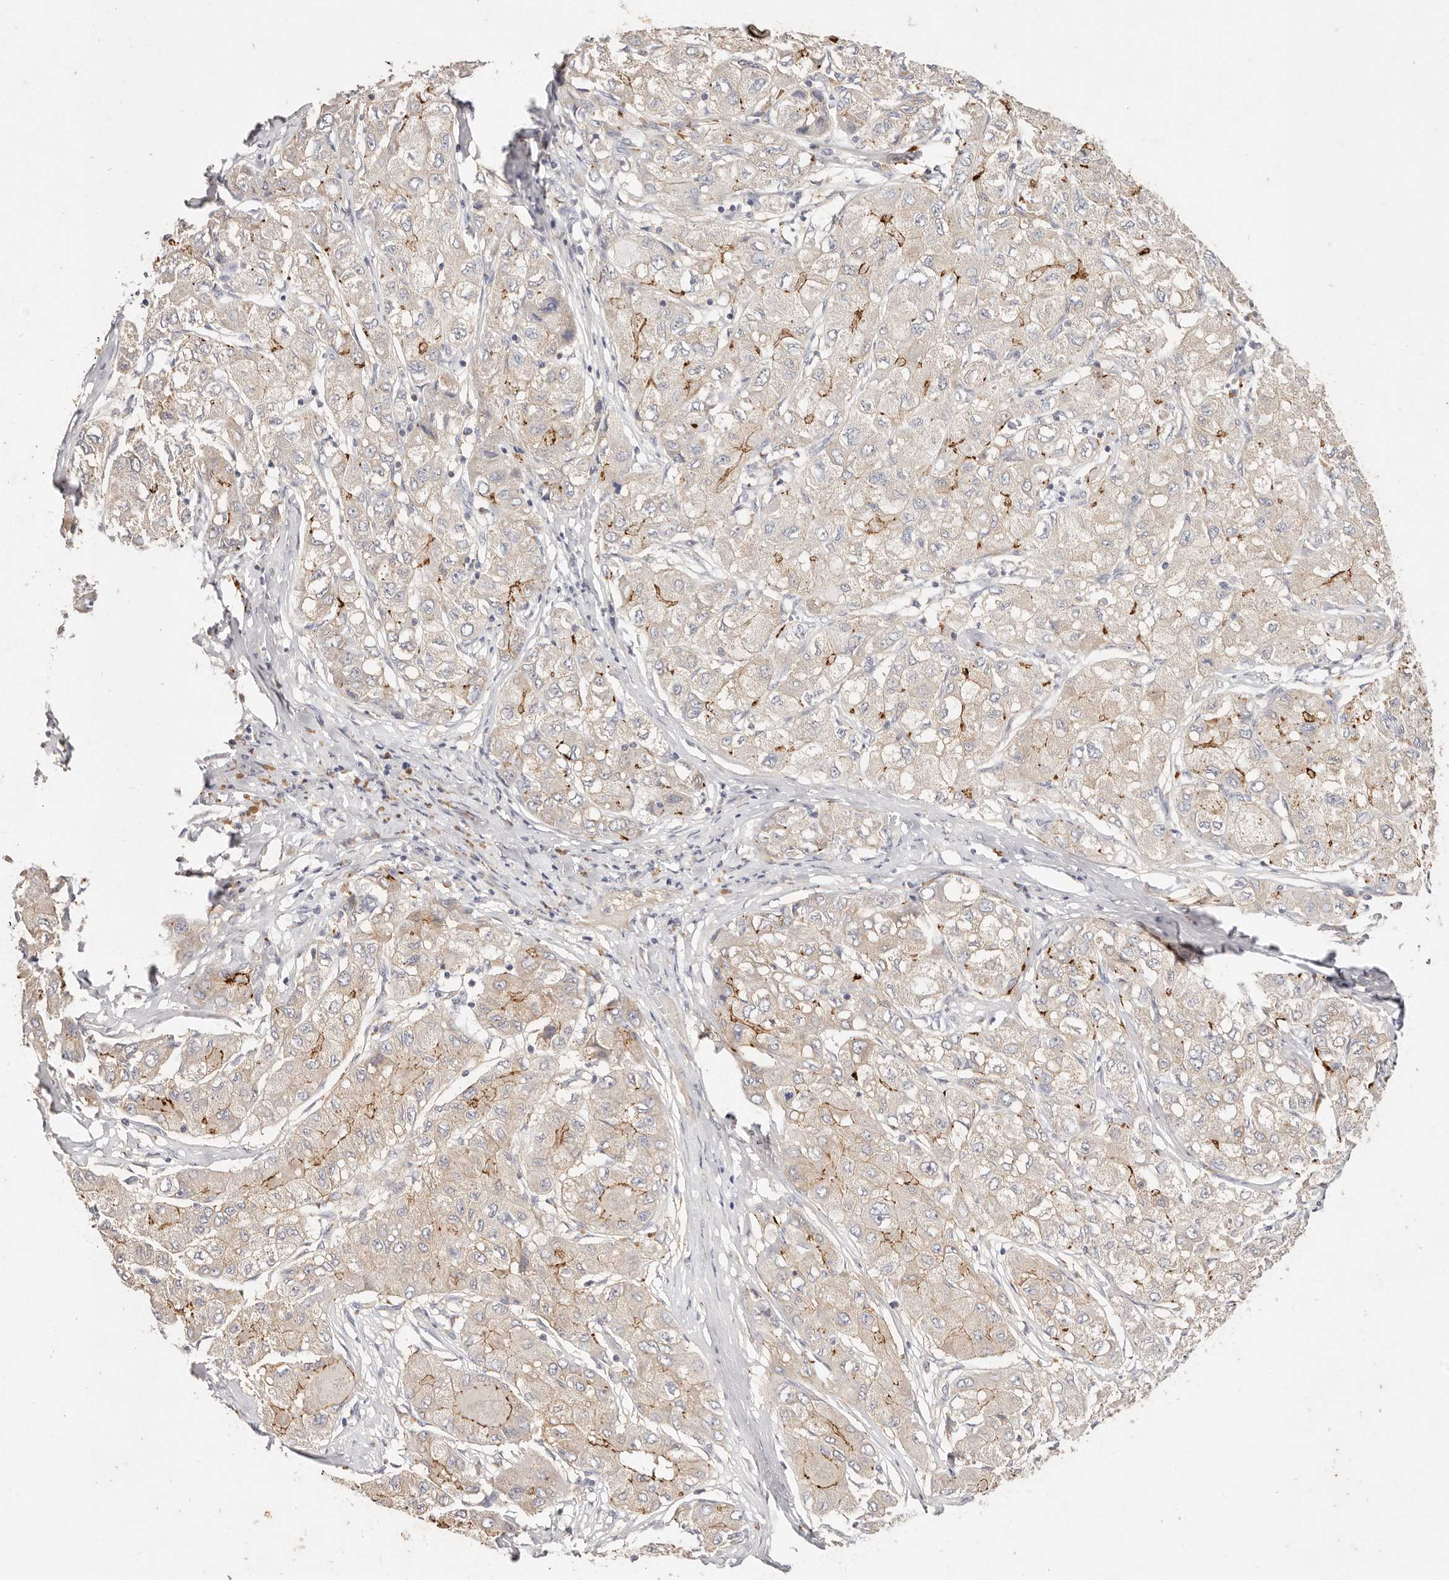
{"staining": {"intensity": "moderate", "quantity": "<25%", "location": "cytoplasmic/membranous"}, "tissue": "liver cancer", "cell_type": "Tumor cells", "image_type": "cancer", "snomed": [{"axis": "morphology", "description": "Carcinoma, Hepatocellular, NOS"}, {"axis": "topography", "description": "Liver"}], "caption": "An immunohistochemistry (IHC) micrograph of neoplastic tissue is shown. Protein staining in brown labels moderate cytoplasmic/membranous positivity in hepatocellular carcinoma (liver) within tumor cells.", "gene": "CXADR", "patient": {"sex": "male", "age": 80}}